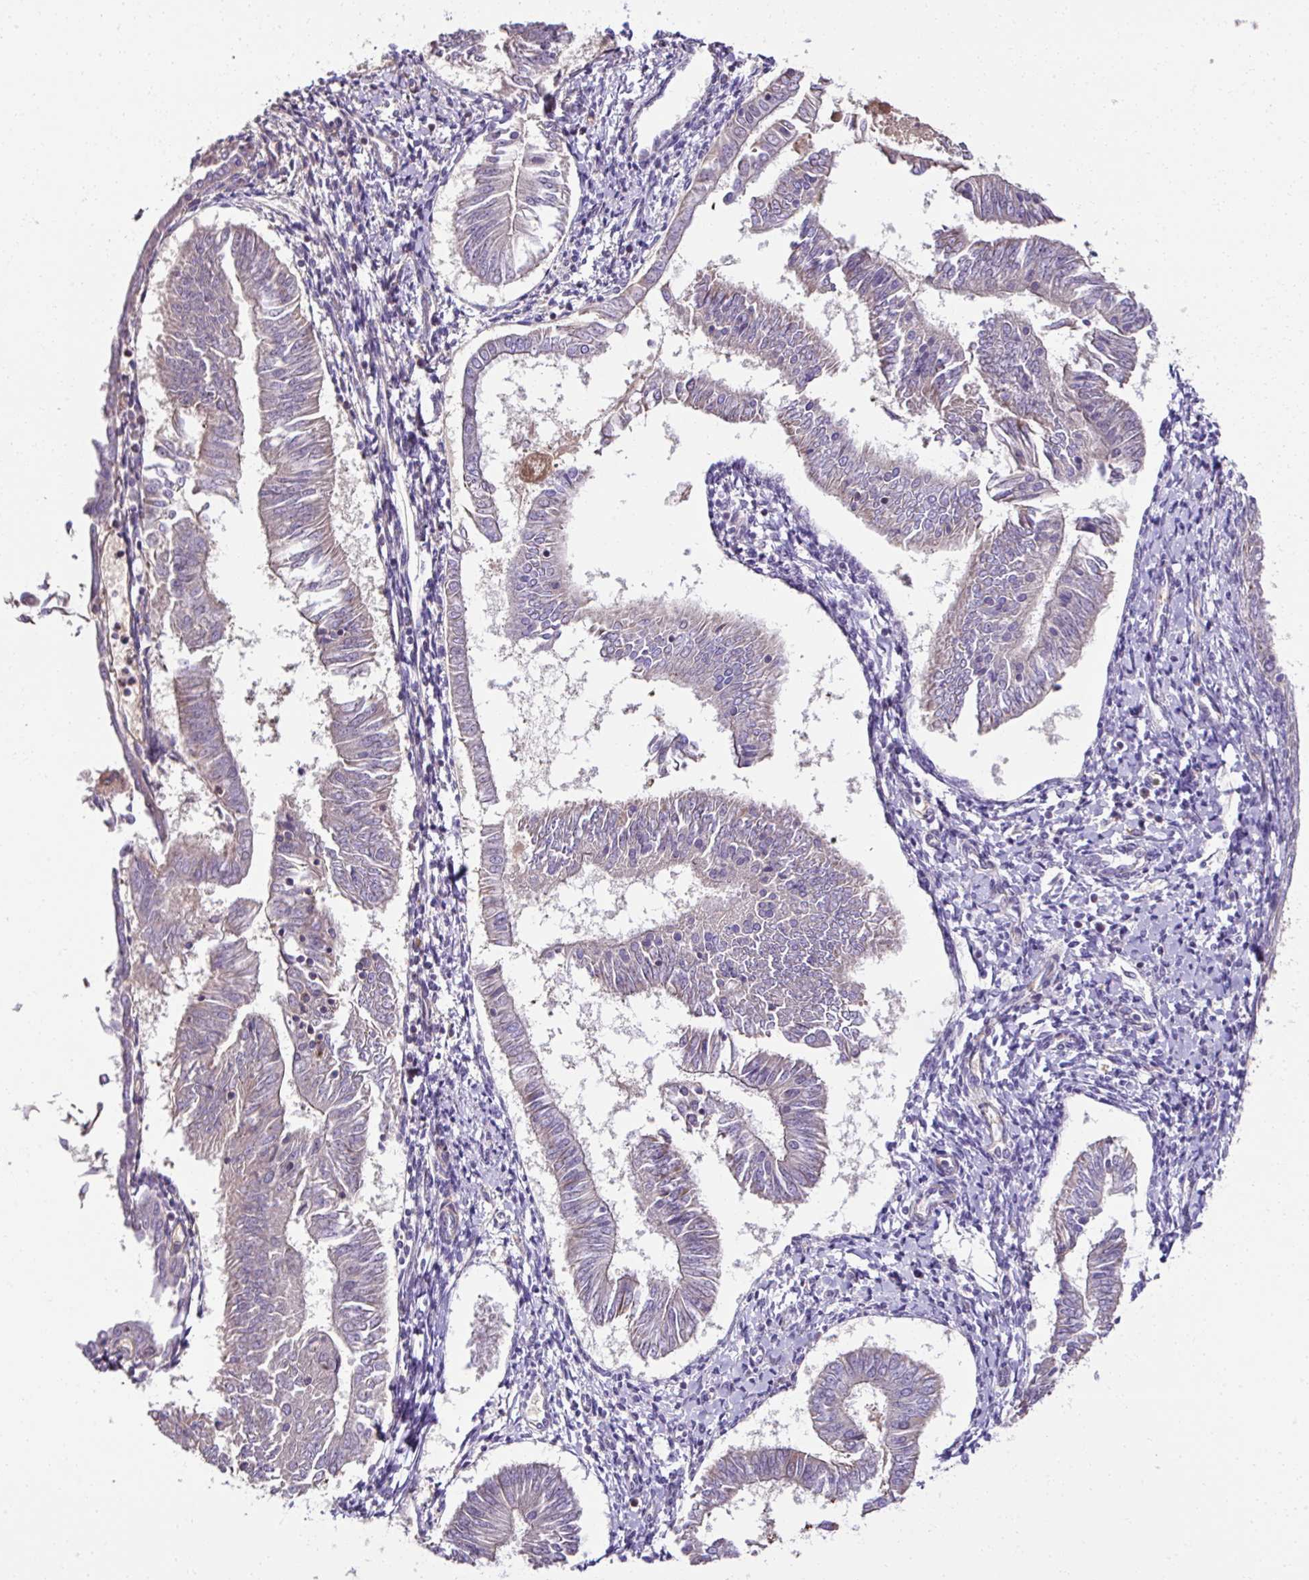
{"staining": {"intensity": "negative", "quantity": "none", "location": "none"}, "tissue": "endometrial cancer", "cell_type": "Tumor cells", "image_type": "cancer", "snomed": [{"axis": "morphology", "description": "Adenocarcinoma, NOS"}, {"axis": "topography", "description": "Endometrium"}], "caption": "Immunohistochemistry image of human adenocarcinoma (endometrial) stained for a protein (brown), which displays no staining in tumor cells. (Stains: DAB immunohistochemistry with hematoxylin counter stain, Microscopy: brightfield microscopy at high magnification).", "gene": "CCDC85C", "patient": {"sex": "female", "age": 58}}